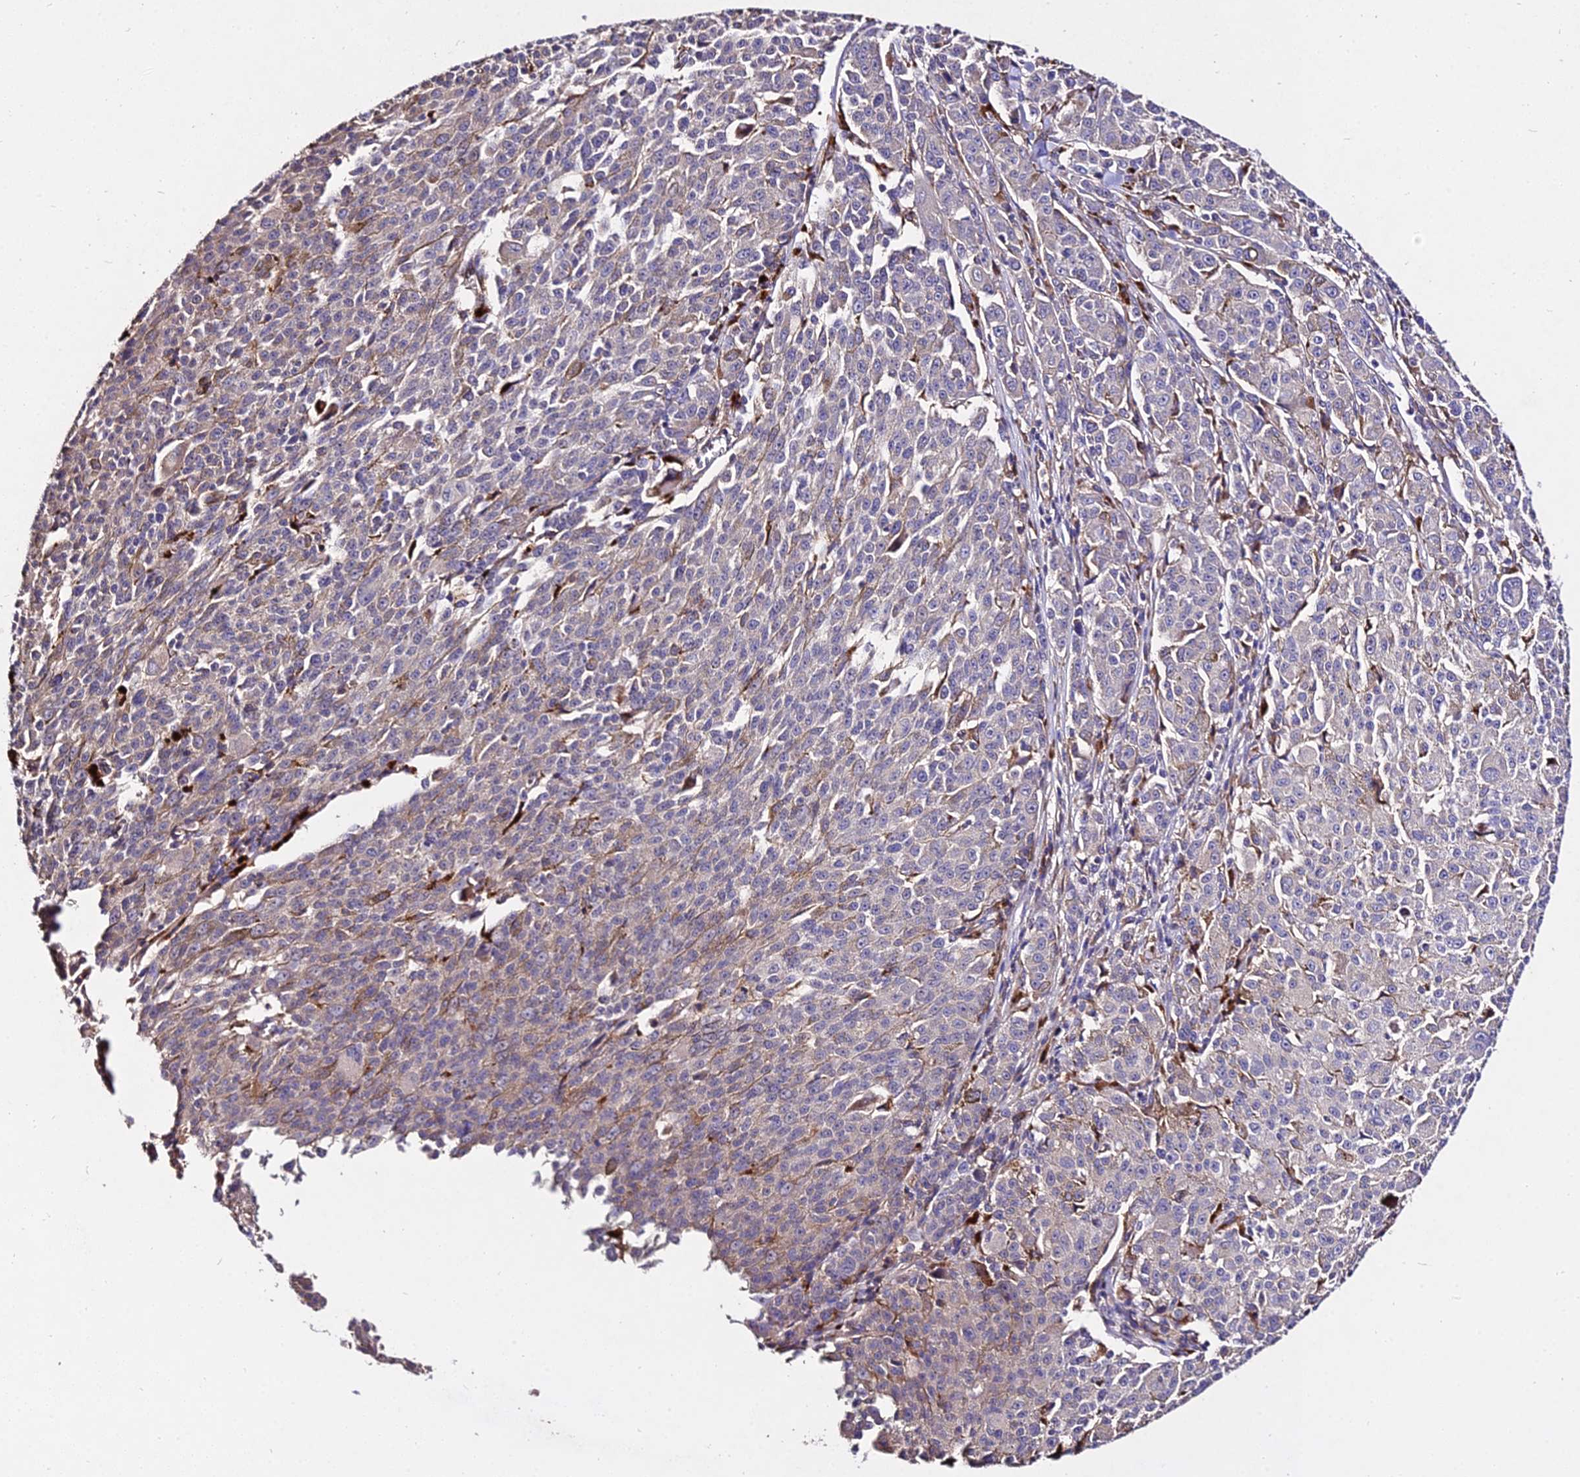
{"staining": {"intensity": "negative", "quantity": "none", "location": "none"}, "tissue": "melanoma", "cell_type": "Tumor cells", "image_type": "cancer", "snomed": [{"axis": "morphology", "description": "Malignant melanoma, NOS"}, {"axis": "topography", "description": "Skin"}], "caption": "Immunohistochemistry histopathology image of neoplastic tissue: human malignant melanoma stained with DAB (3,3'-diaminobenzidine) displays no significant protein positivity in tumor cells.", "gene": "AP3M2", "patient": {"sex": "female", "age": 52}}